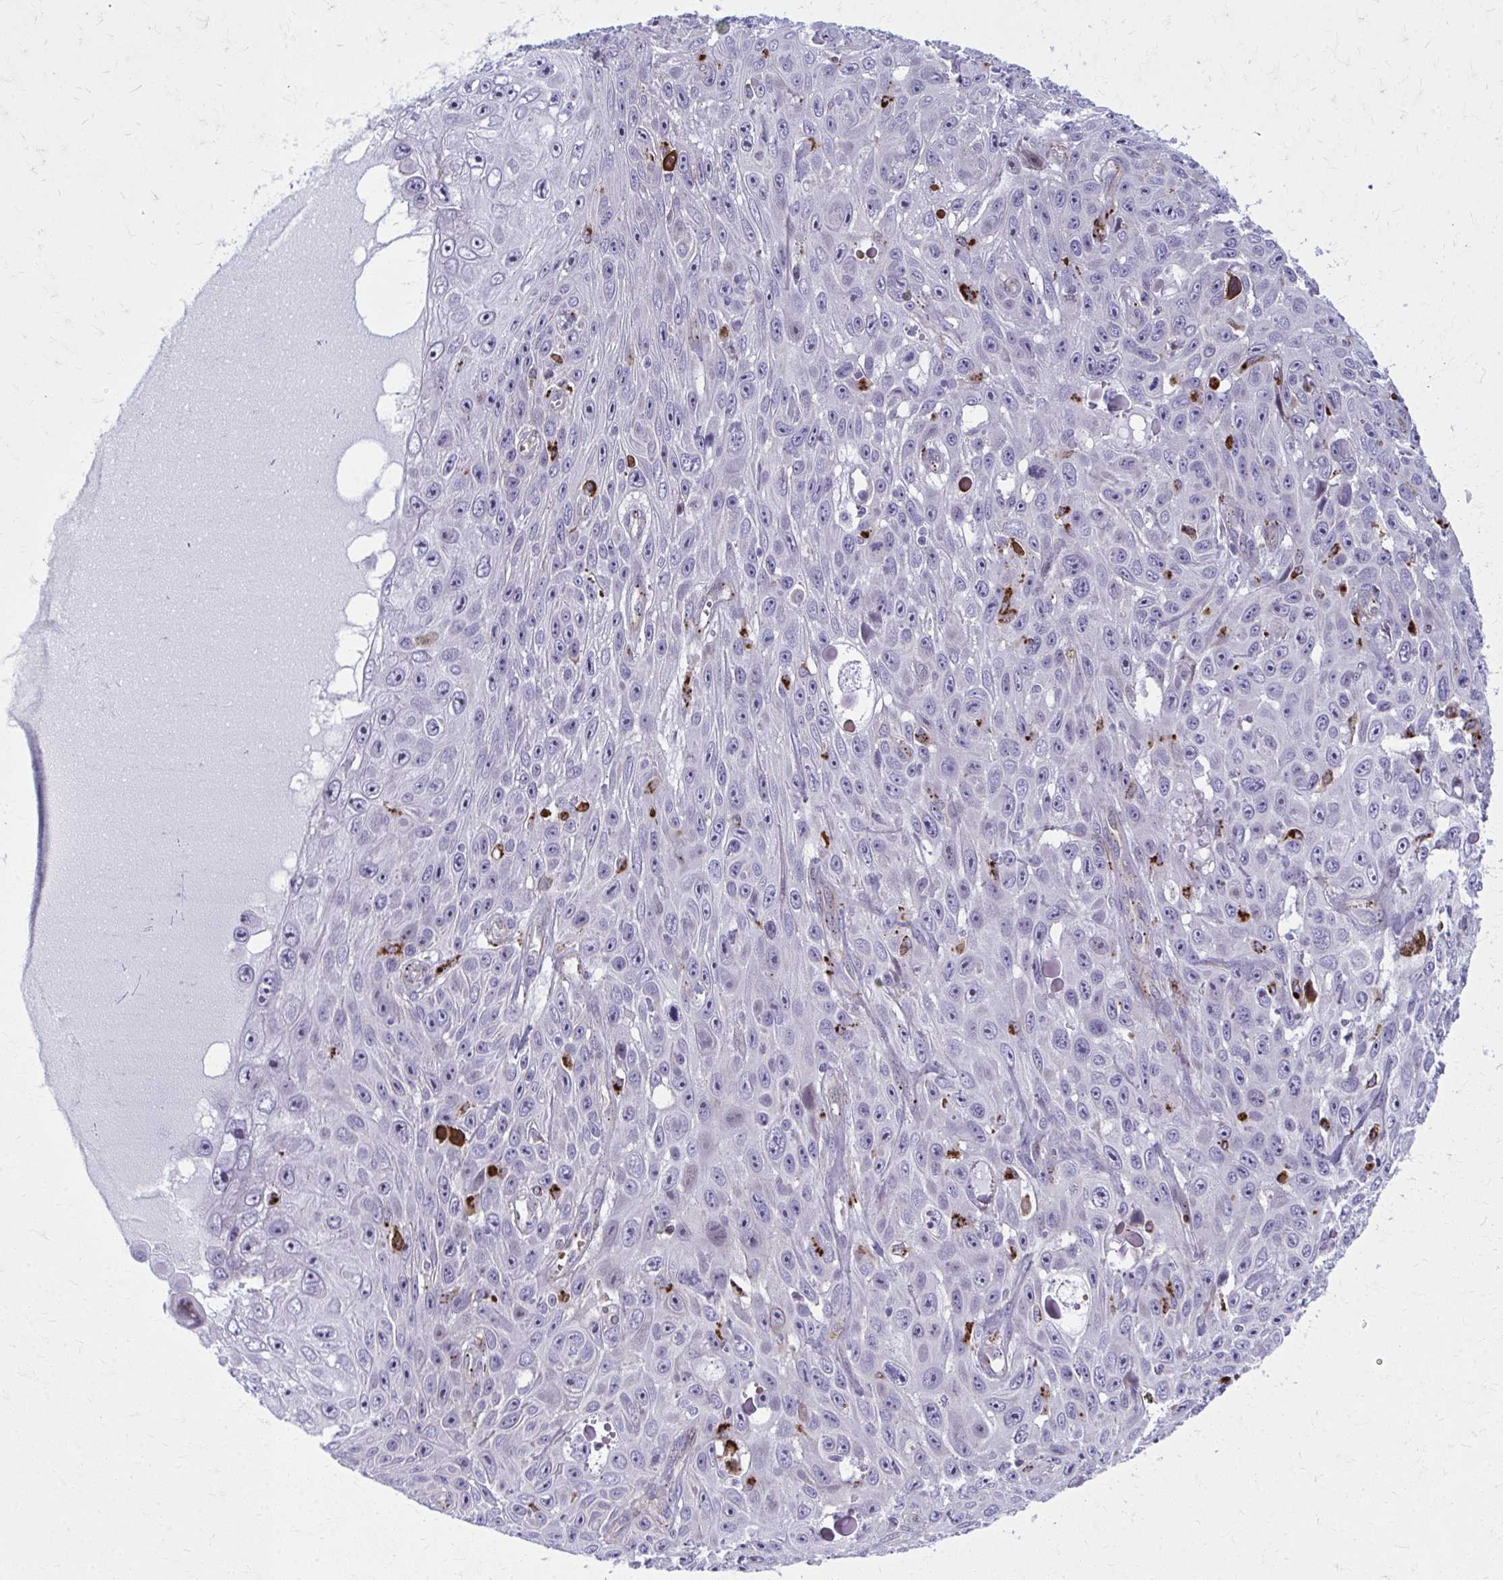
{"staining": {"intensity": "negative", "quantity": "none", "location": "none"}, "tissue": "skin cancer", "cell_type": "Tumor cells", "image_type": "cancer", "snomed": [{"axis": "morphology", "description": "Squamous cell carcinoma, NOS"}, {"axis": "topography", "description": "Skin"}], "caption": "IHC image of human skin cancer (squamous cell carcinoma) stained for a protein (brown), which shows no staining in tumor cells. The staining is performed using DAB brown chromogen with nuclei counter-stained in using hematoxylin.", "gene": "LRRC4B", "patient": {"sex": "male", "age": 82}}